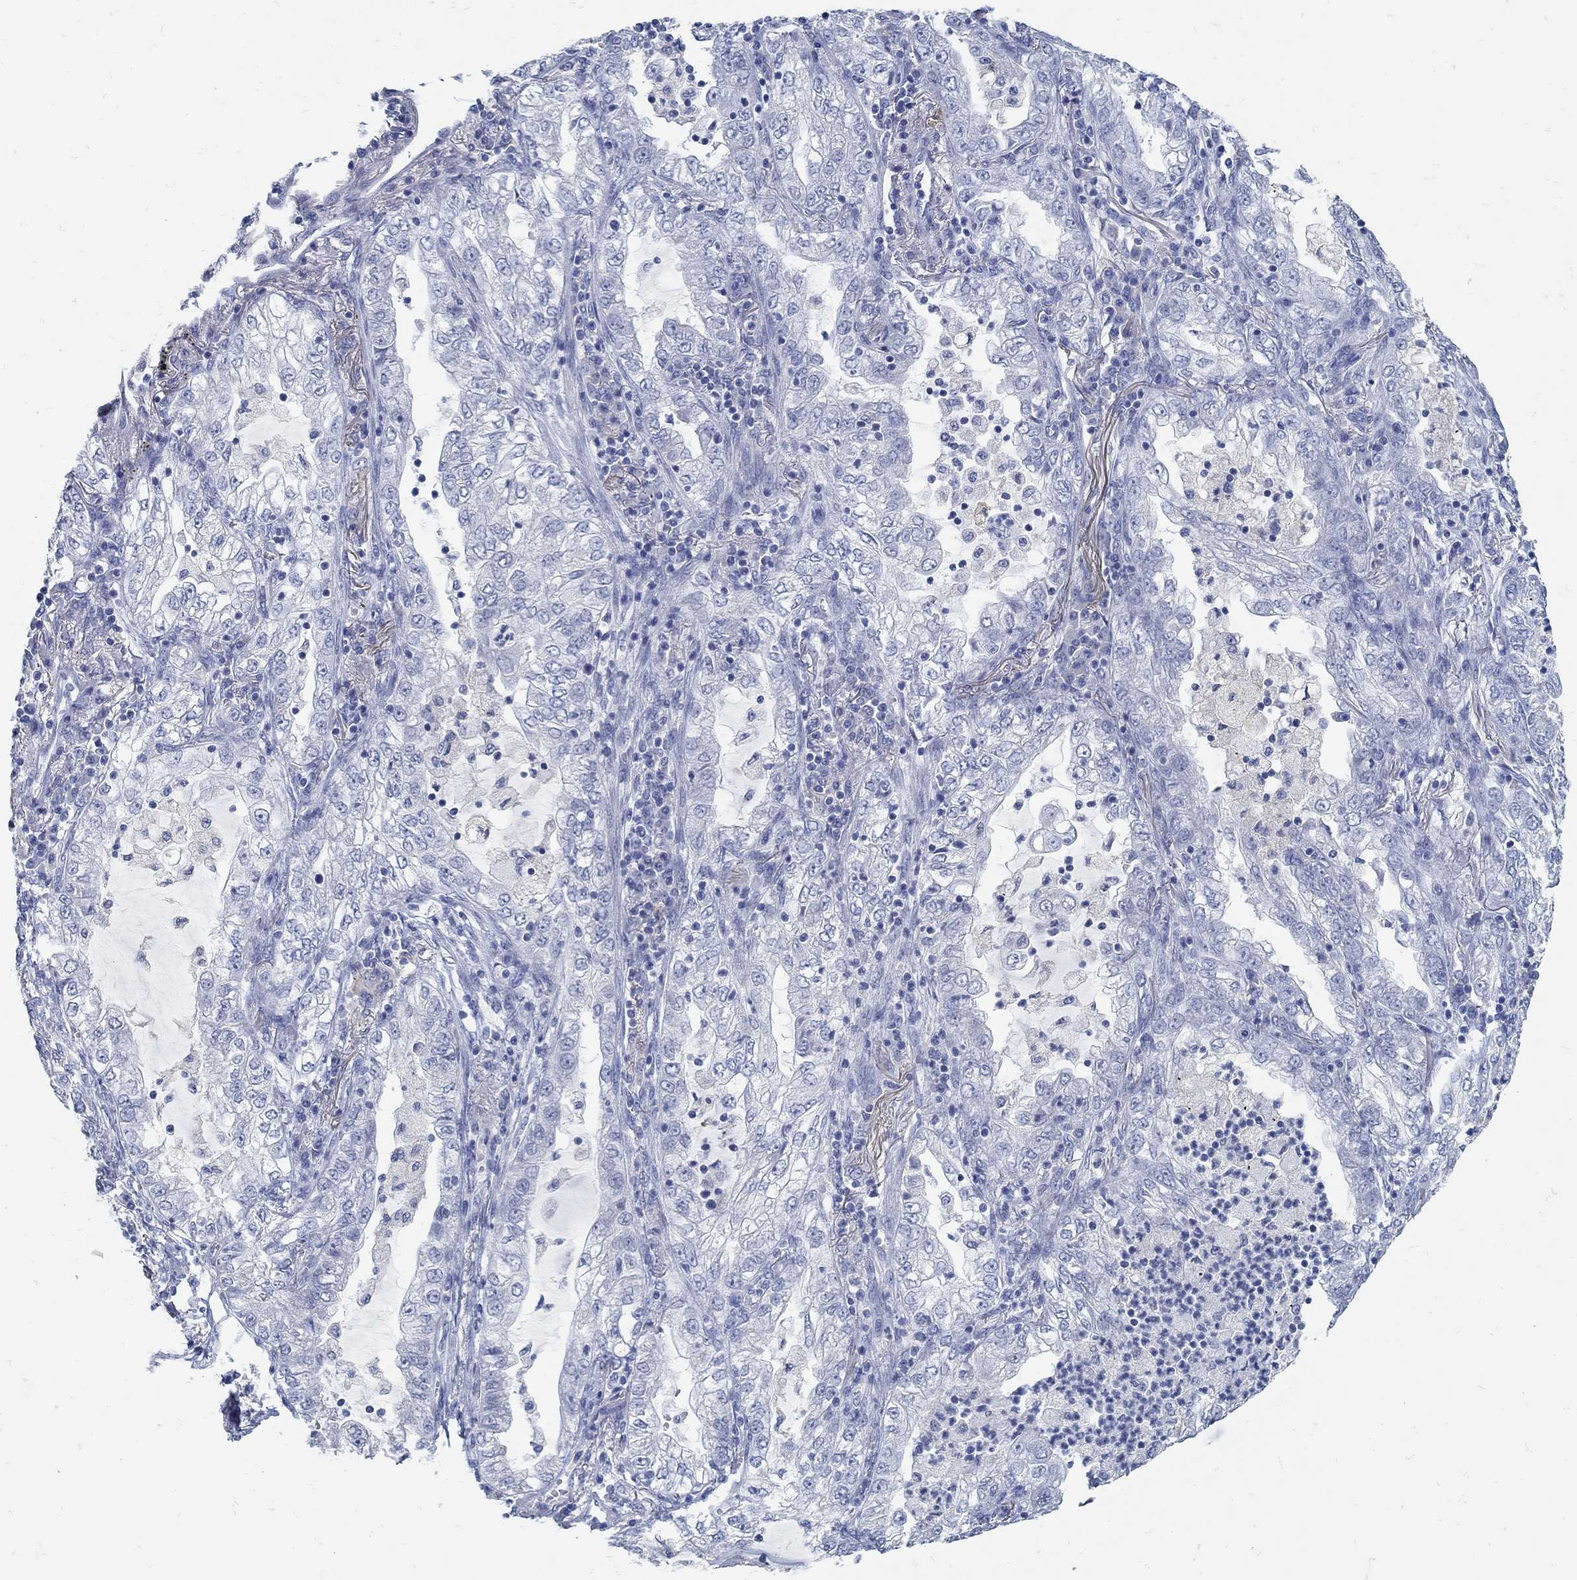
{"staining": {"intensity": "negative", "quantity": "none", "location": "none"}, "tissue": "lung cancer", "cell_type": "Tumor cells", "image_type": "cancer", "snomed": [{"axis": "morphology", "description": "Adenocarcinoma, NOS"}, {"axis": "topography", "description": "Lung"}], "caption": "IHC micrograph of neoplastic tissue: human lung cancer stained with DAB shows no significant protein staining in tumor cells. (Brightfield microscopy of DAB (3,3'-diaminobenzidine) immunohistochemistry at high magnification).", "gene": "ZFAND4", "patient": {"sex": "female", "age": 73}}